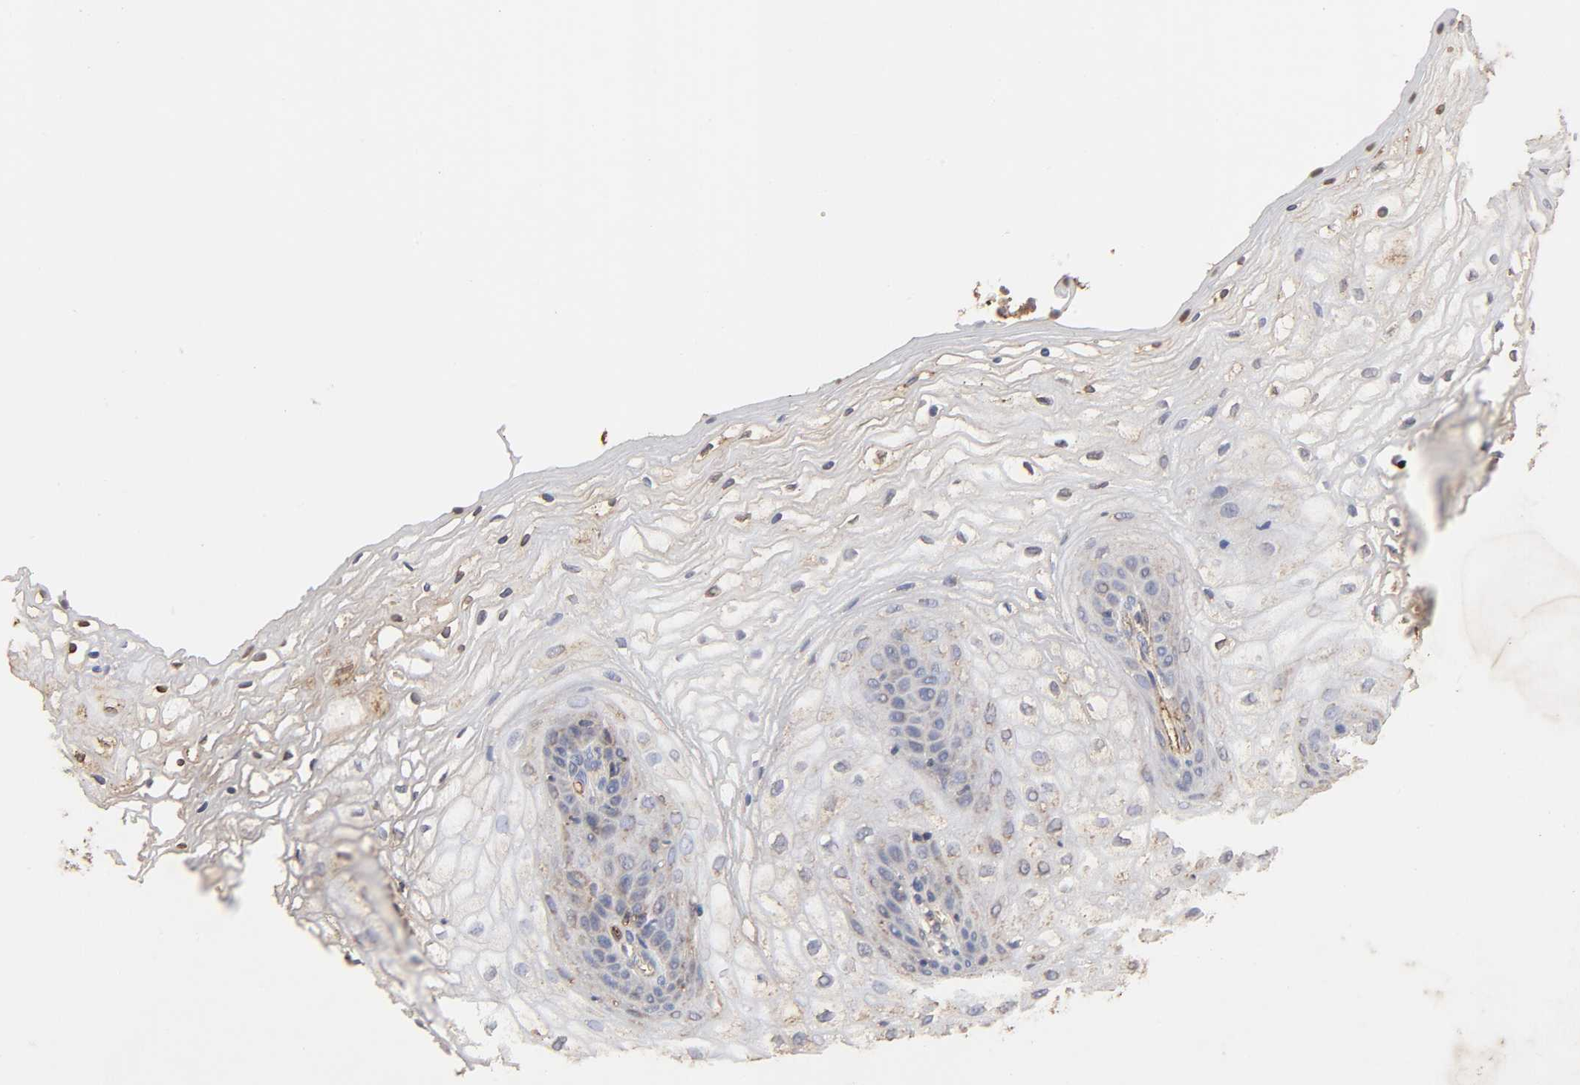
{"staining": {"intensity": "strong", "quantity": "25%-75%", "location": "cytoplasmic/membranous"}, "tissue": "vagina", "cell_type": "Squamous epithelial cells", "image_type": "normal", "snomed": [{"axis": "morphology", "description": "Normal tissue, NOS"}, {"axis": "topography", "description": "Vagina"}], "caption": "Benign vagina shows strong cytoplasmic/membranous staining in about 25%-75% of squamous epithelial cells, visualized by immunohistochemistry. The protein is shown in brown color, while the nuclei are stained blue.", "gene": "CYCS", "patient": {"sex": "female", "age": 34}}